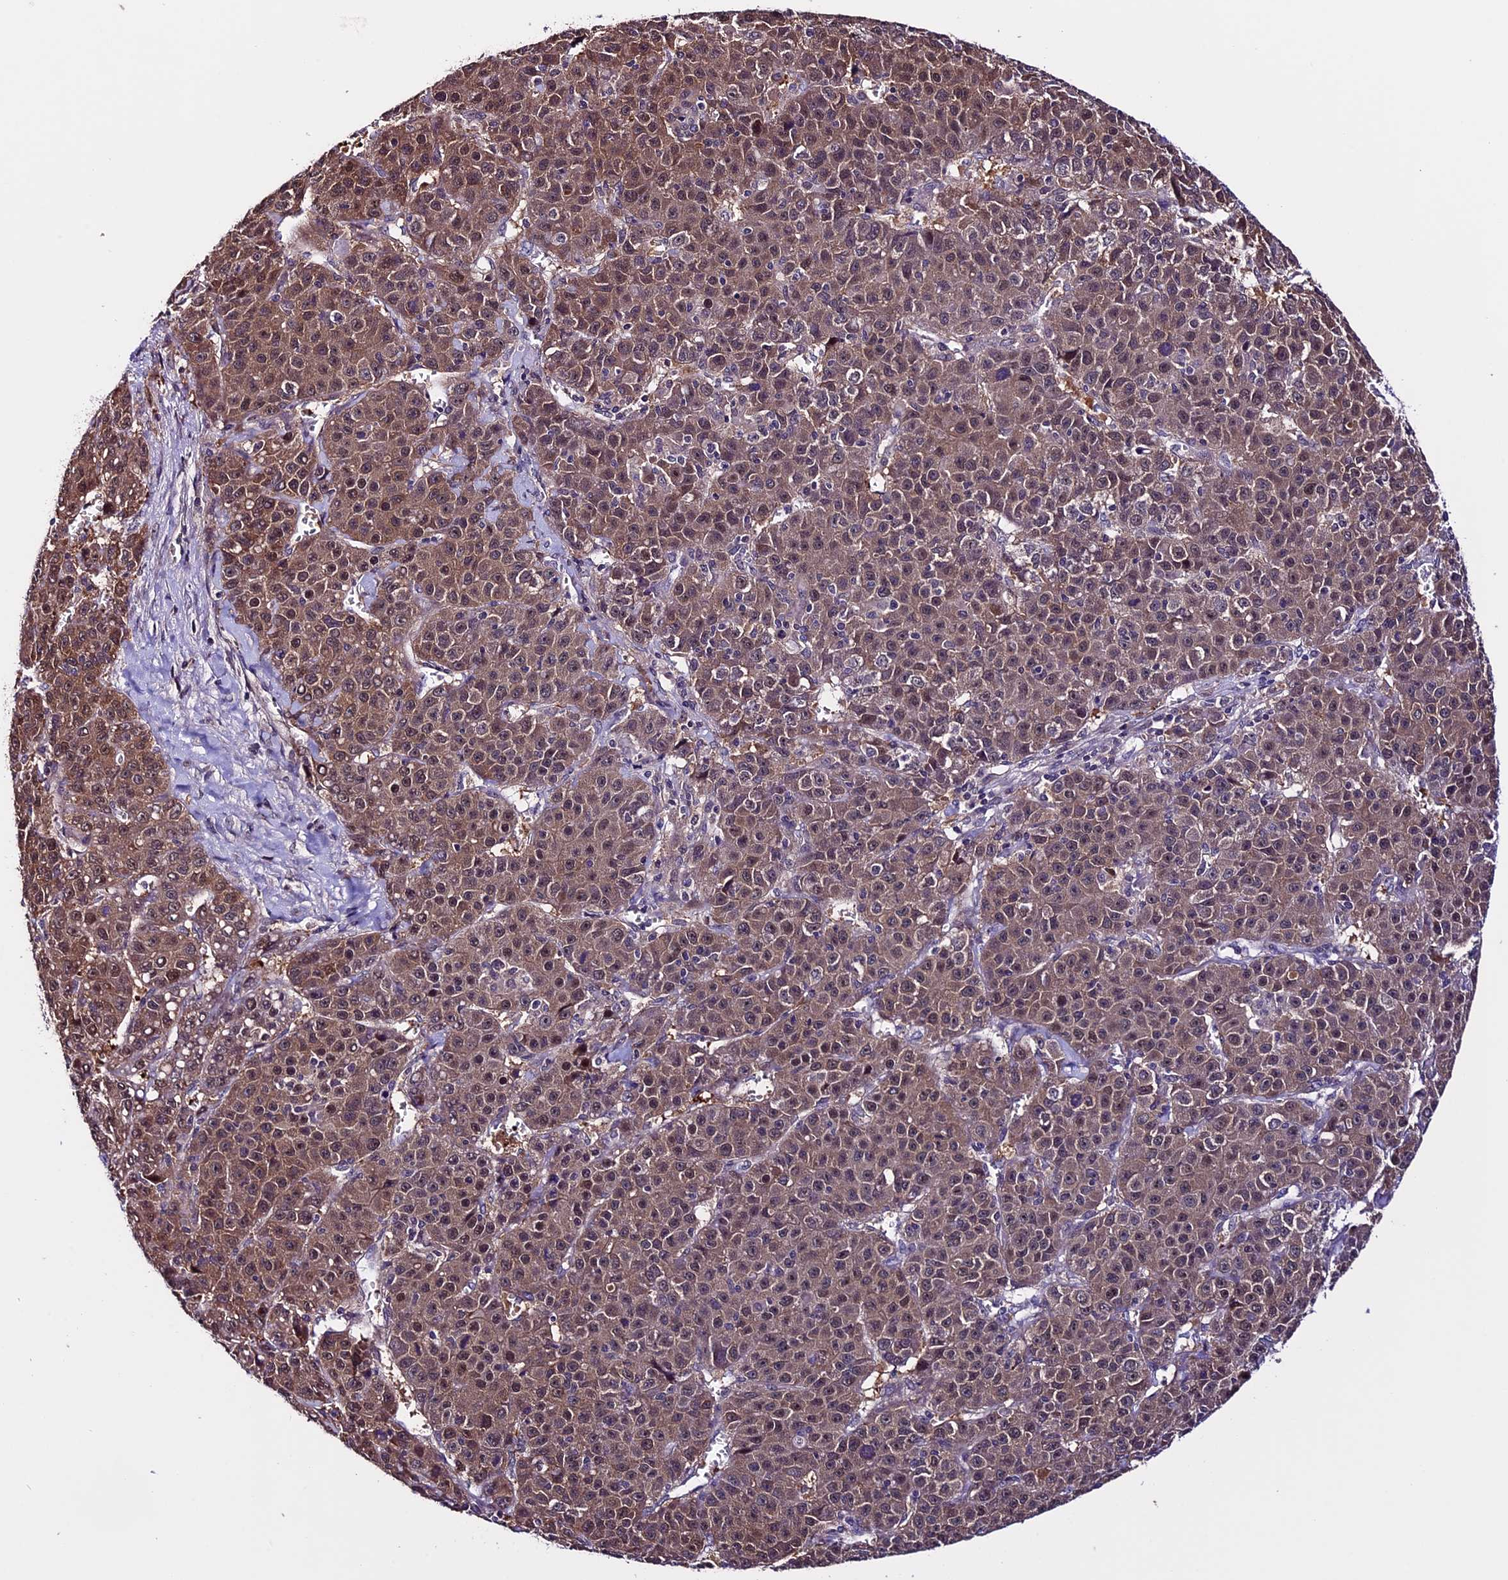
{"staining": {"intensity": "moderate", "quantity": ">75%", "location": "cytoplasmic/membranous,nuclear"}, "tissue": "liver cancer", "cell_type": "Tumor cells", "image_type": "cancer", "snomed": [{"axis": "morphology", "description": "Carcinoma, Hepatocellular, NOS"}, {"axis": "topography", "description": "Liver"}], "caption": "Liver hepatocellular carcinoma tissue reveals moderate cytoplasmic/membranous and nuclear staining in approximately >75% of tumor cells, visualized by immunohistochemistry.", "gene": "XKR7", "patient": {"sex": "female", "age": 53}}